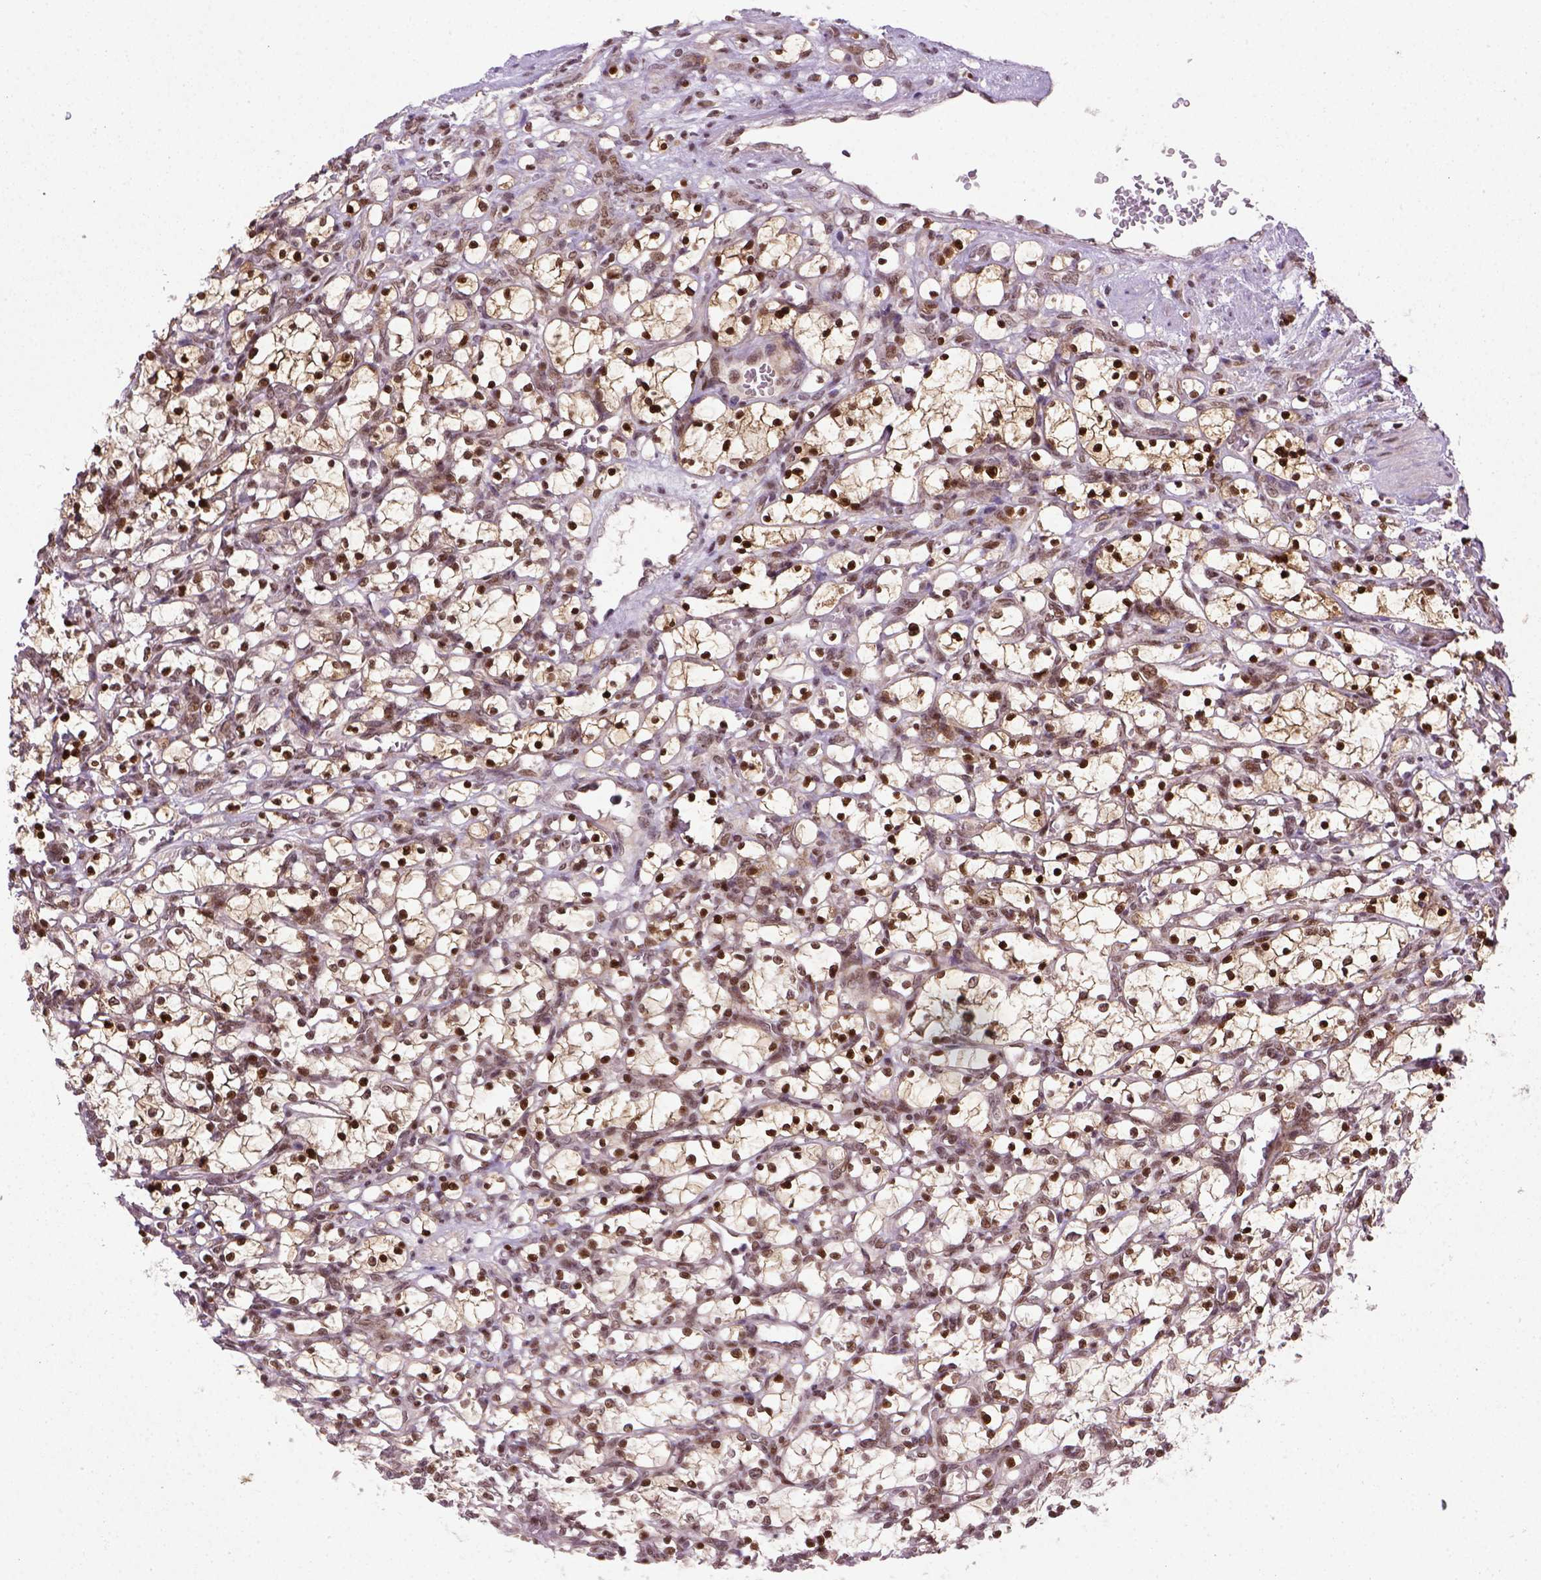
{"staining": {"intensity": "strong", "quantity": ">75%", "location": "nuclear"}, "tissue": "renal cancer", "cell_type": "Tumor cells", "image_type": "cancer", "snomed": [{"axis": "morphology", "description": "Adenocarcinoma, NOS"}, {"axis": "topography", "description": "Kidney"}], "caption": "Immunohistochemical staining of renal adenocarcinoma shows high levels of strong nuclear staining in about >75% of tumor cells. (DAB IHC, brown staining for protein, blue staining for nuclei).", "gene": "MGMT", "patient": {"sex": "female", "age": 69}}